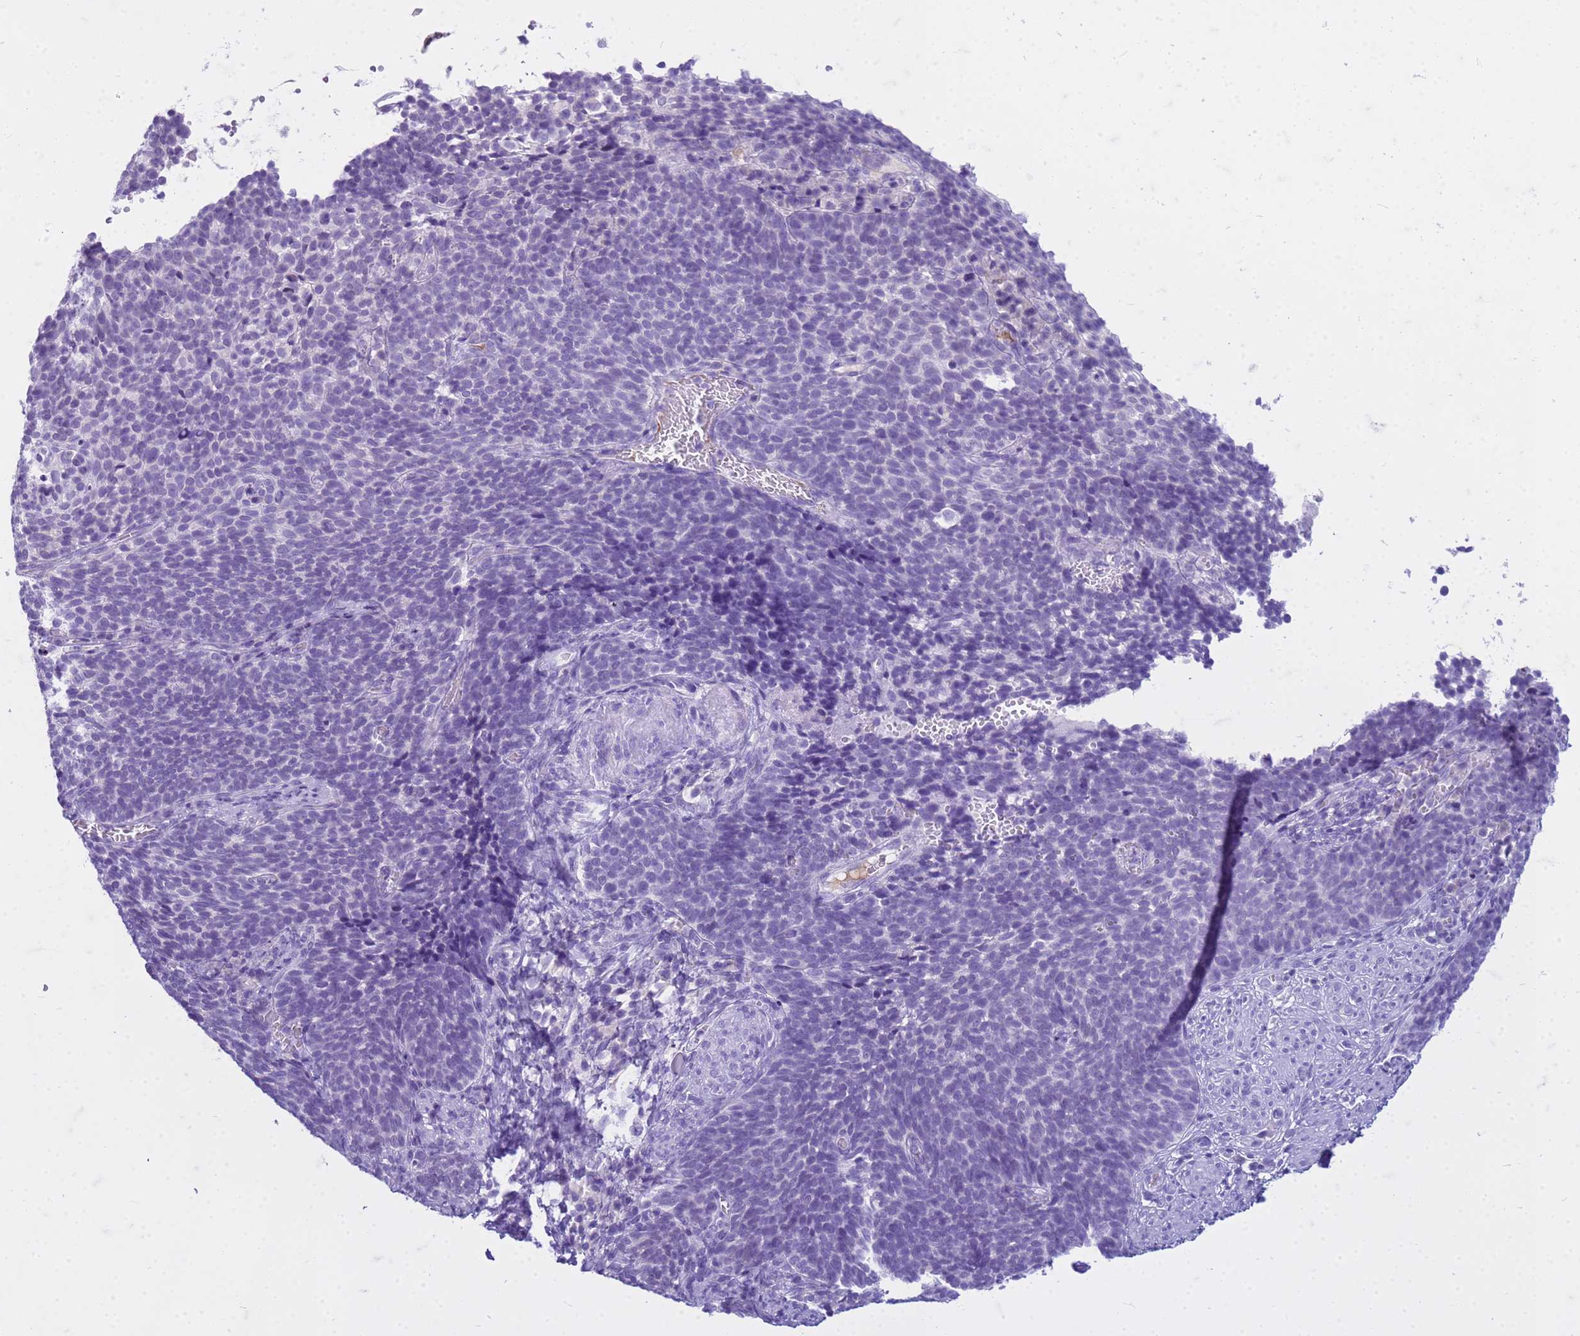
{"staining": {"intensity": "negative", "quantity": "none", "location": "none"}, "tissue": "cervical cancer", "cell_type": "Tumor cells", "image_type": "cancer", "snomed": [{"axis": "morphology", "description": "Normal tissue, NOS"}, {"axis": "morphology", "description": "Squamous cell carcinoma, NOS"}, {"axis": "topography", "description": "Cervix"}], "caption": "High magnification brightfield microscopy of squamous cell carcinoma (cervical) stained with DAB (3,3'-diaminobenzidine) (brown) and counterstained with hematoxylin (blue): tumor cells show no significant staining. The staining was performed using DAB to visualize the protein expression in brown, while the nuclei were stained in blue with hematoxylin (Magnification: 20x).", "gene": "CFAP100", "patient": {"sex": "female", "age": 39}}